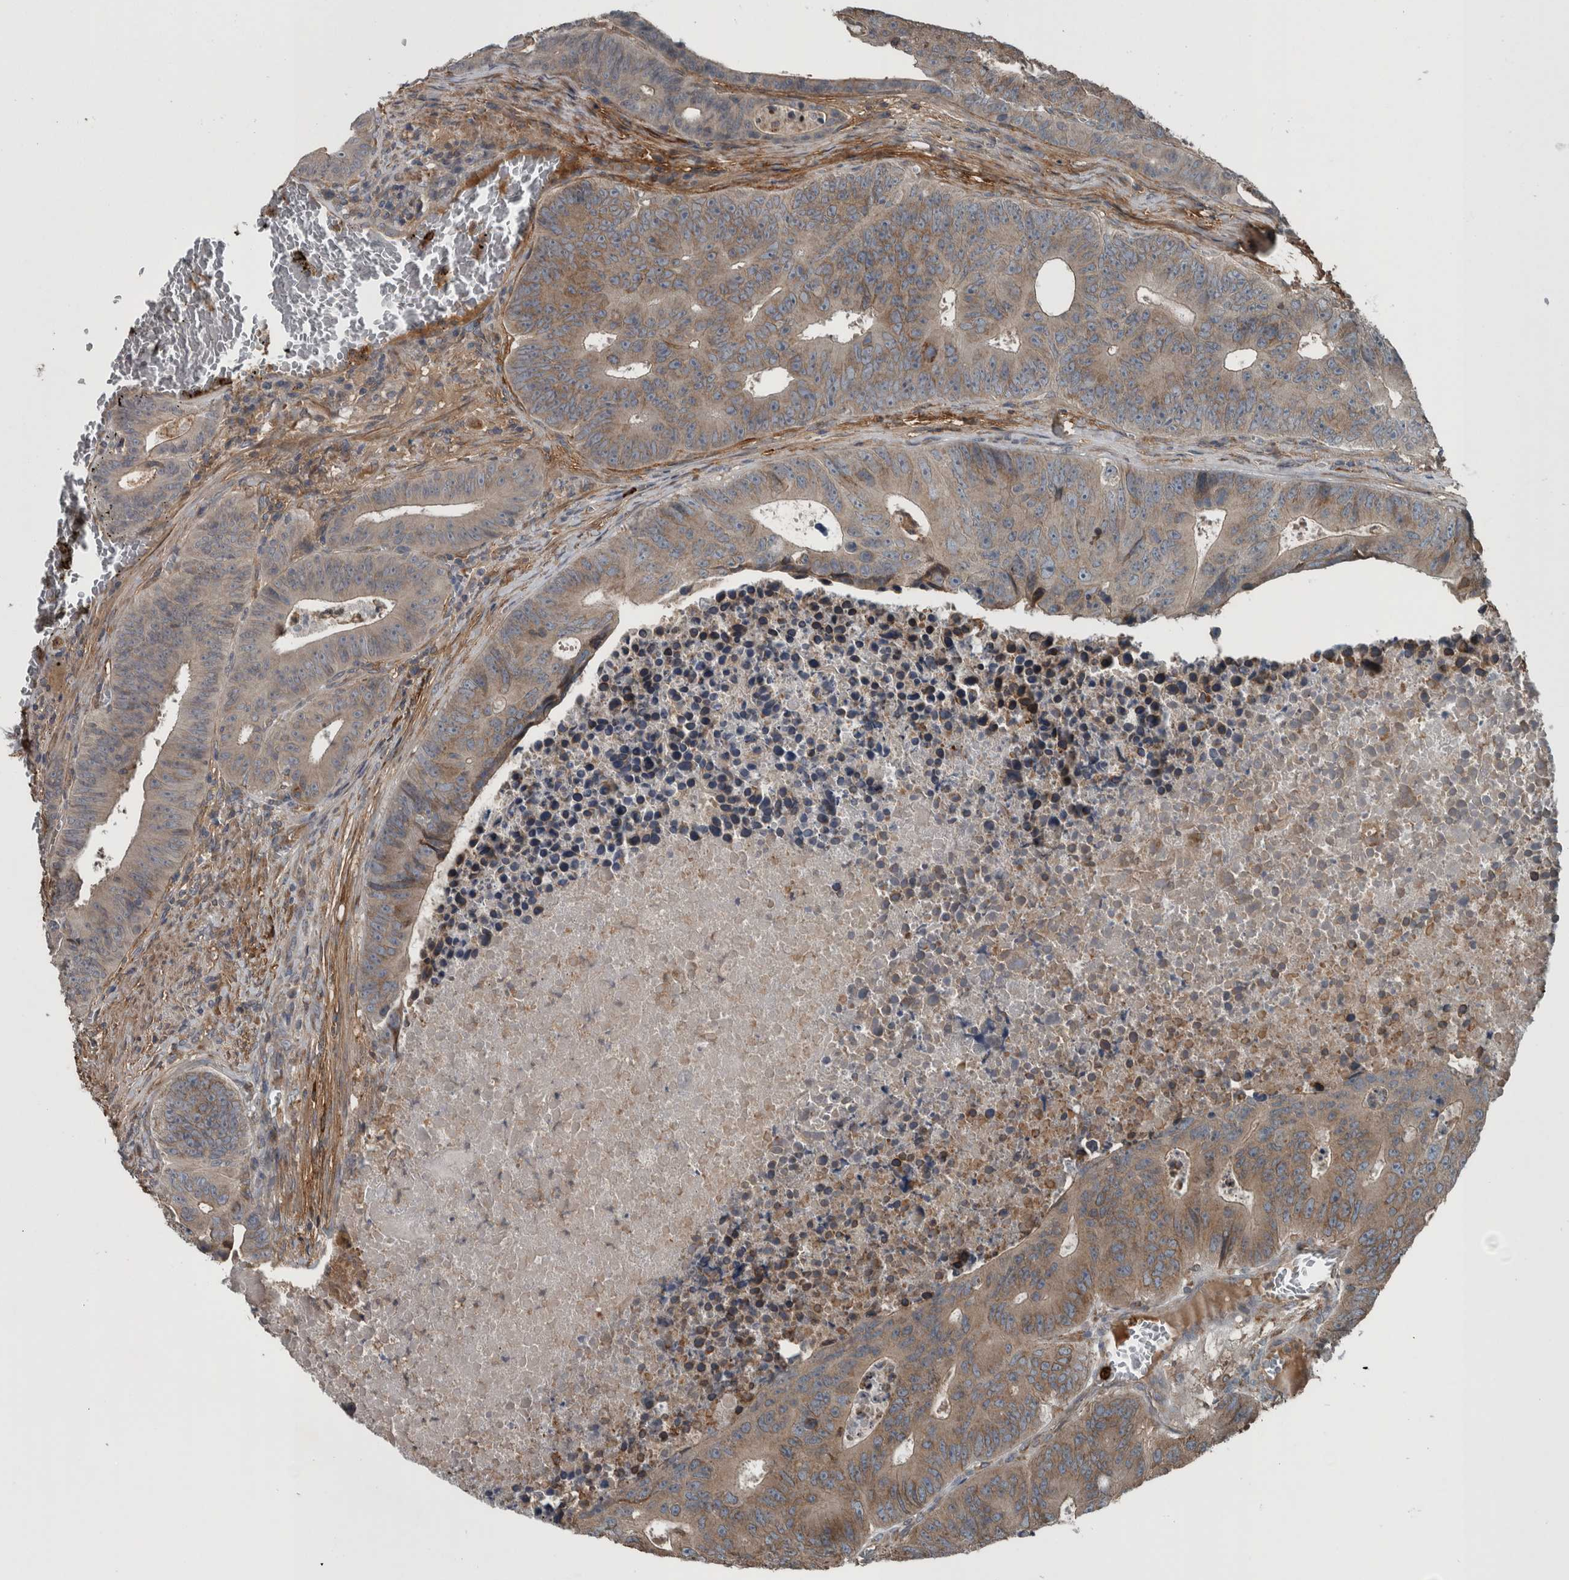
{"staining": {"intensity": "weak", "quantity": ">75%", "location": "cytoplasmic/membranous"}, "tissue": "colorectal cancer", "cell_type": "Tumor cells", "image_type": "cancer", "snomed": [{"axis": "morphology", "description": "Adenocarcinoma, NOS"}, {"axis": "topography", "description": "Colon"}], "caption": "Immunohistochemistry photomicrograph of neoplastic tissue: human adenocarcinoma (colorectal) stained using immunohistochemistry displays low levels of weak protein expression localized specifically in the cytoplasmic/membranous of tumor cells, appearing as a cytoplasmic/membranous brown color.", "gene": "EXOC8", "patient": {"sex": "male", "age": 87}}